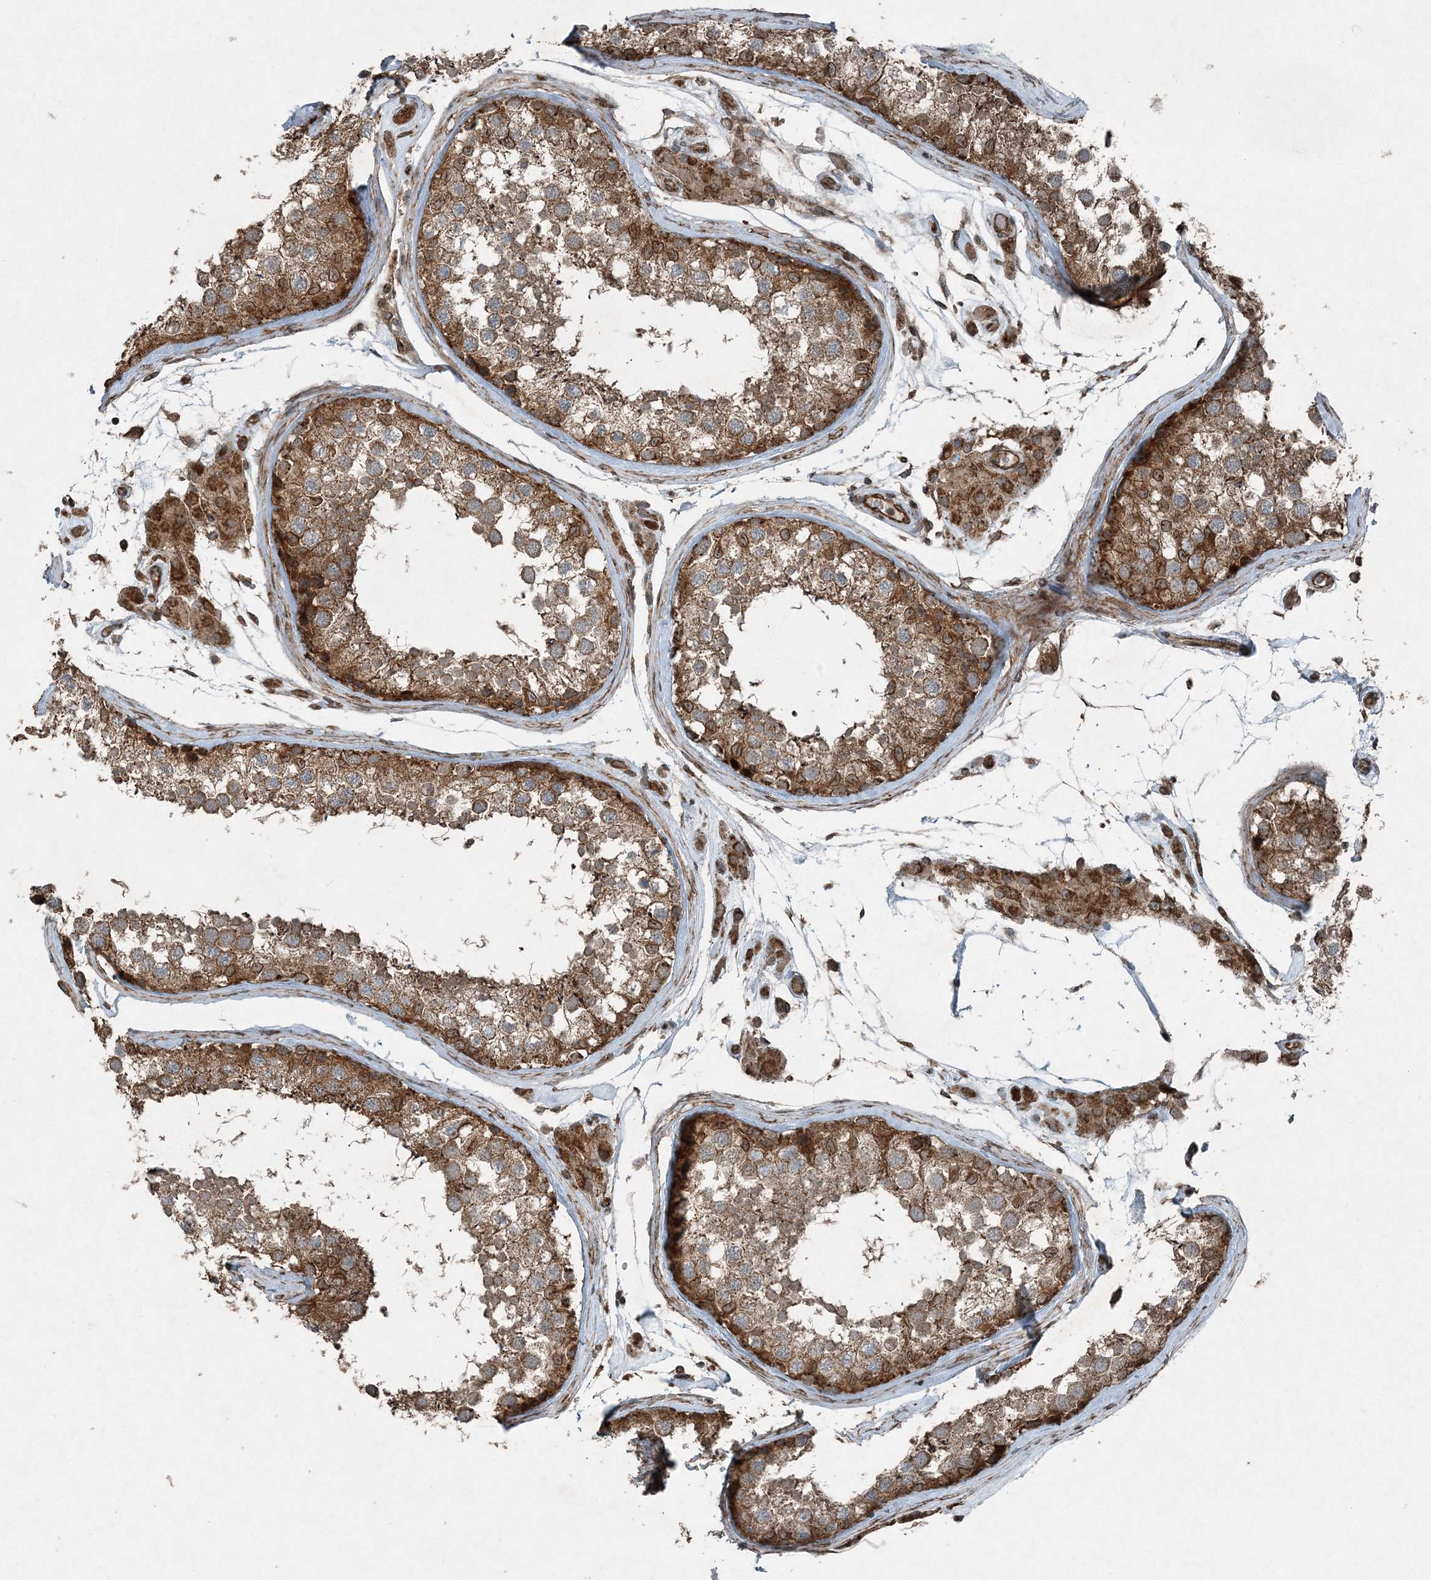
{"staining": {"intensity": "moderate", "quantity": ">75%", "location": "cytoplasmic/membranous"}, "tissue": "testis", "cell_type": "Cells in seminiferous ducts", "image_type": "normal", "snomed": [{"axis": "morphology", "description": "Normal tissue, NOS"}, {"axis": "topography", "description": "Testis"}], "caption": "High-magnification brightfield microscopy of unremarkable testis stained with DAB (3,3'-diaminobenzidine) (brown) and counterstained with hematoxylin (blue). cells in seminiferous ducts exhibit moderate cytoplasmic/membranous positivity is seen in approximately>75% of cells.", "gene": "COPS7B", "patient": {"sex": "male", "age": 46}}